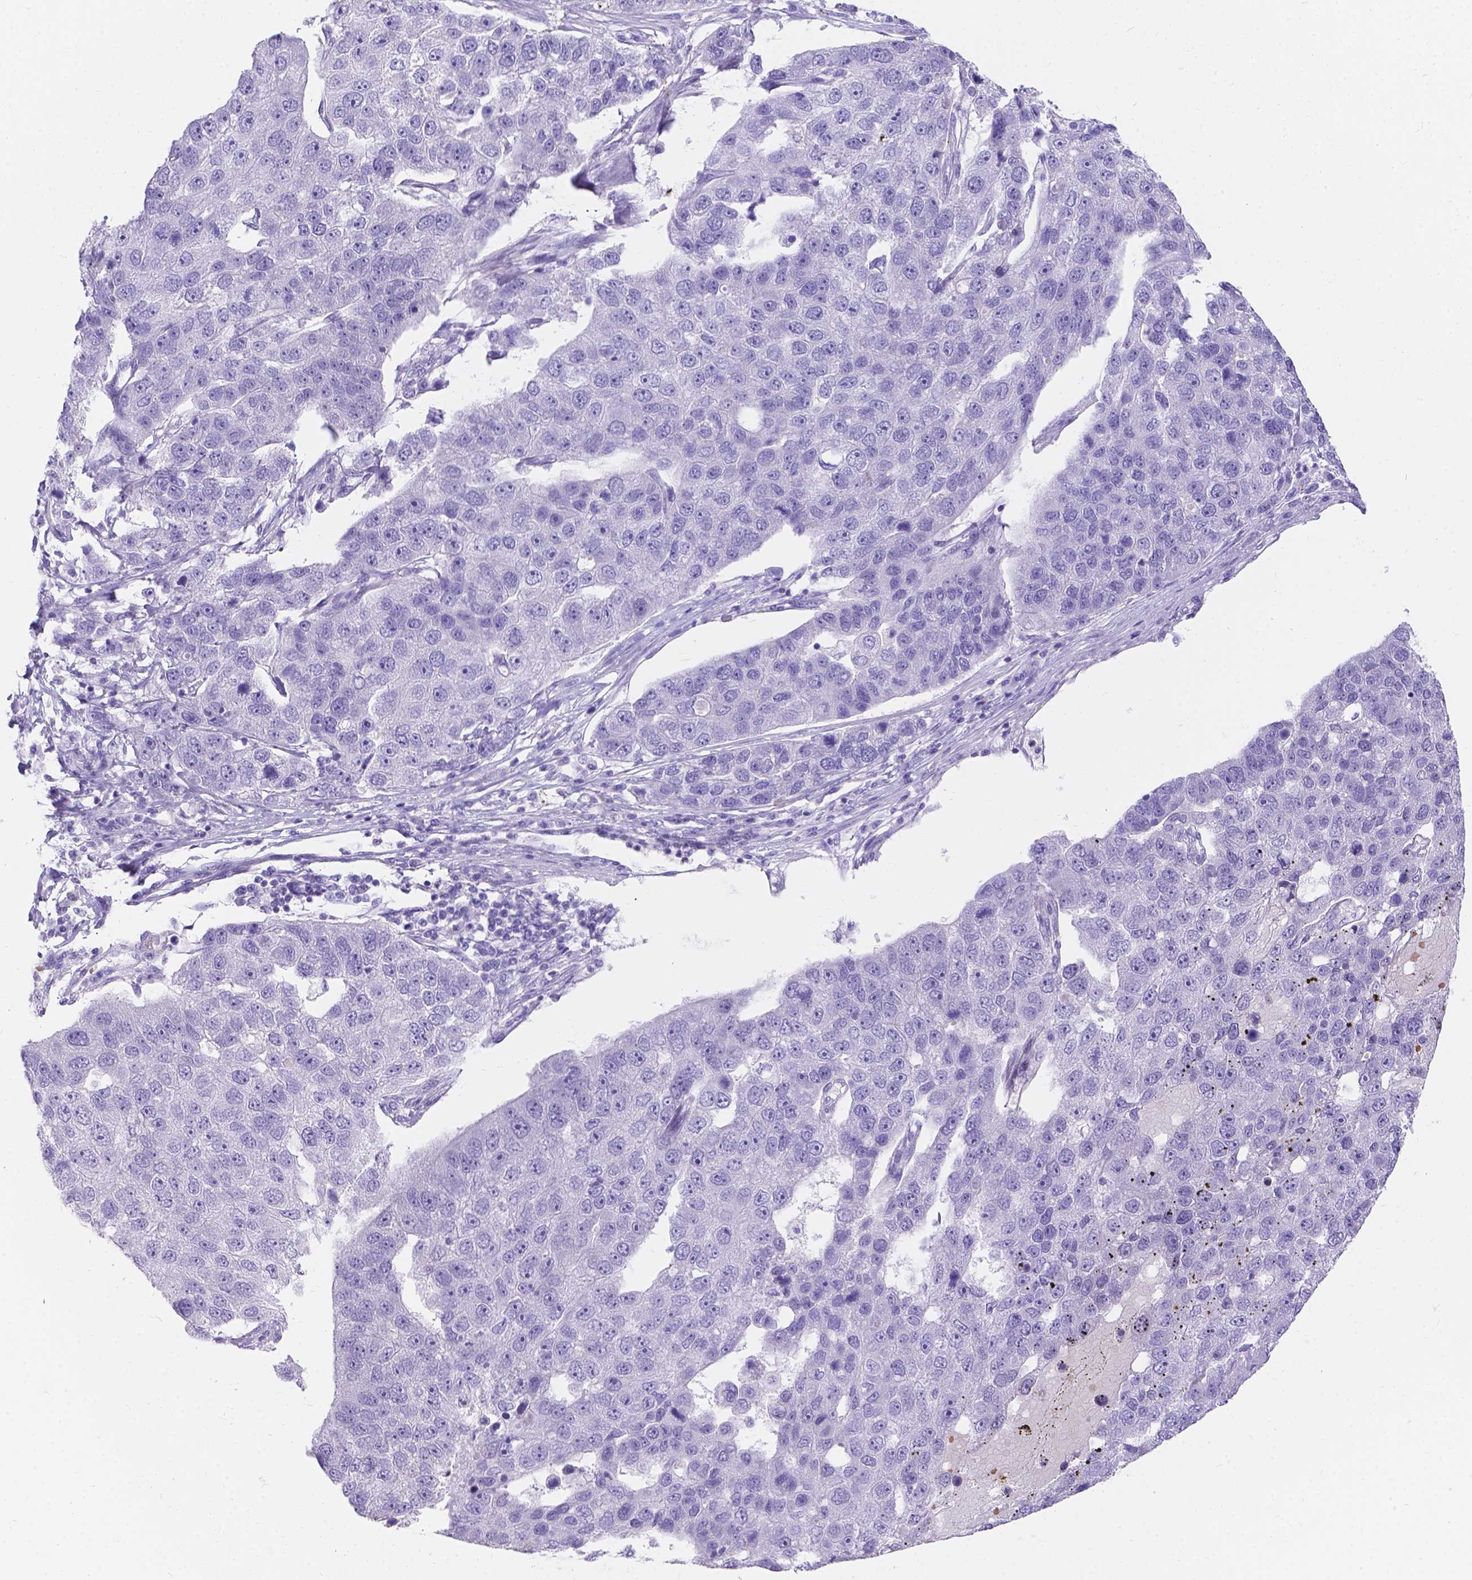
{"staining": {"intensity": "negative", "quantity": "none", "location": "none"}, "tissue": "pancreatic cancer", "cell_type": "Tumor cells", "image_type": "cancer", "snomed": [{"axis": "morphology", "description": "Adenocarcinoma, NOS"}, {"axis": "topography", "description": "Pancreas"}], "caption": "DAB immunohistochemical staining of pancreatic cancer (adenocarcinoma) exhibits no significant staining in tumor cells.", "gene": "GNRHR", "patient": {"sex": "female", "age": 61}}